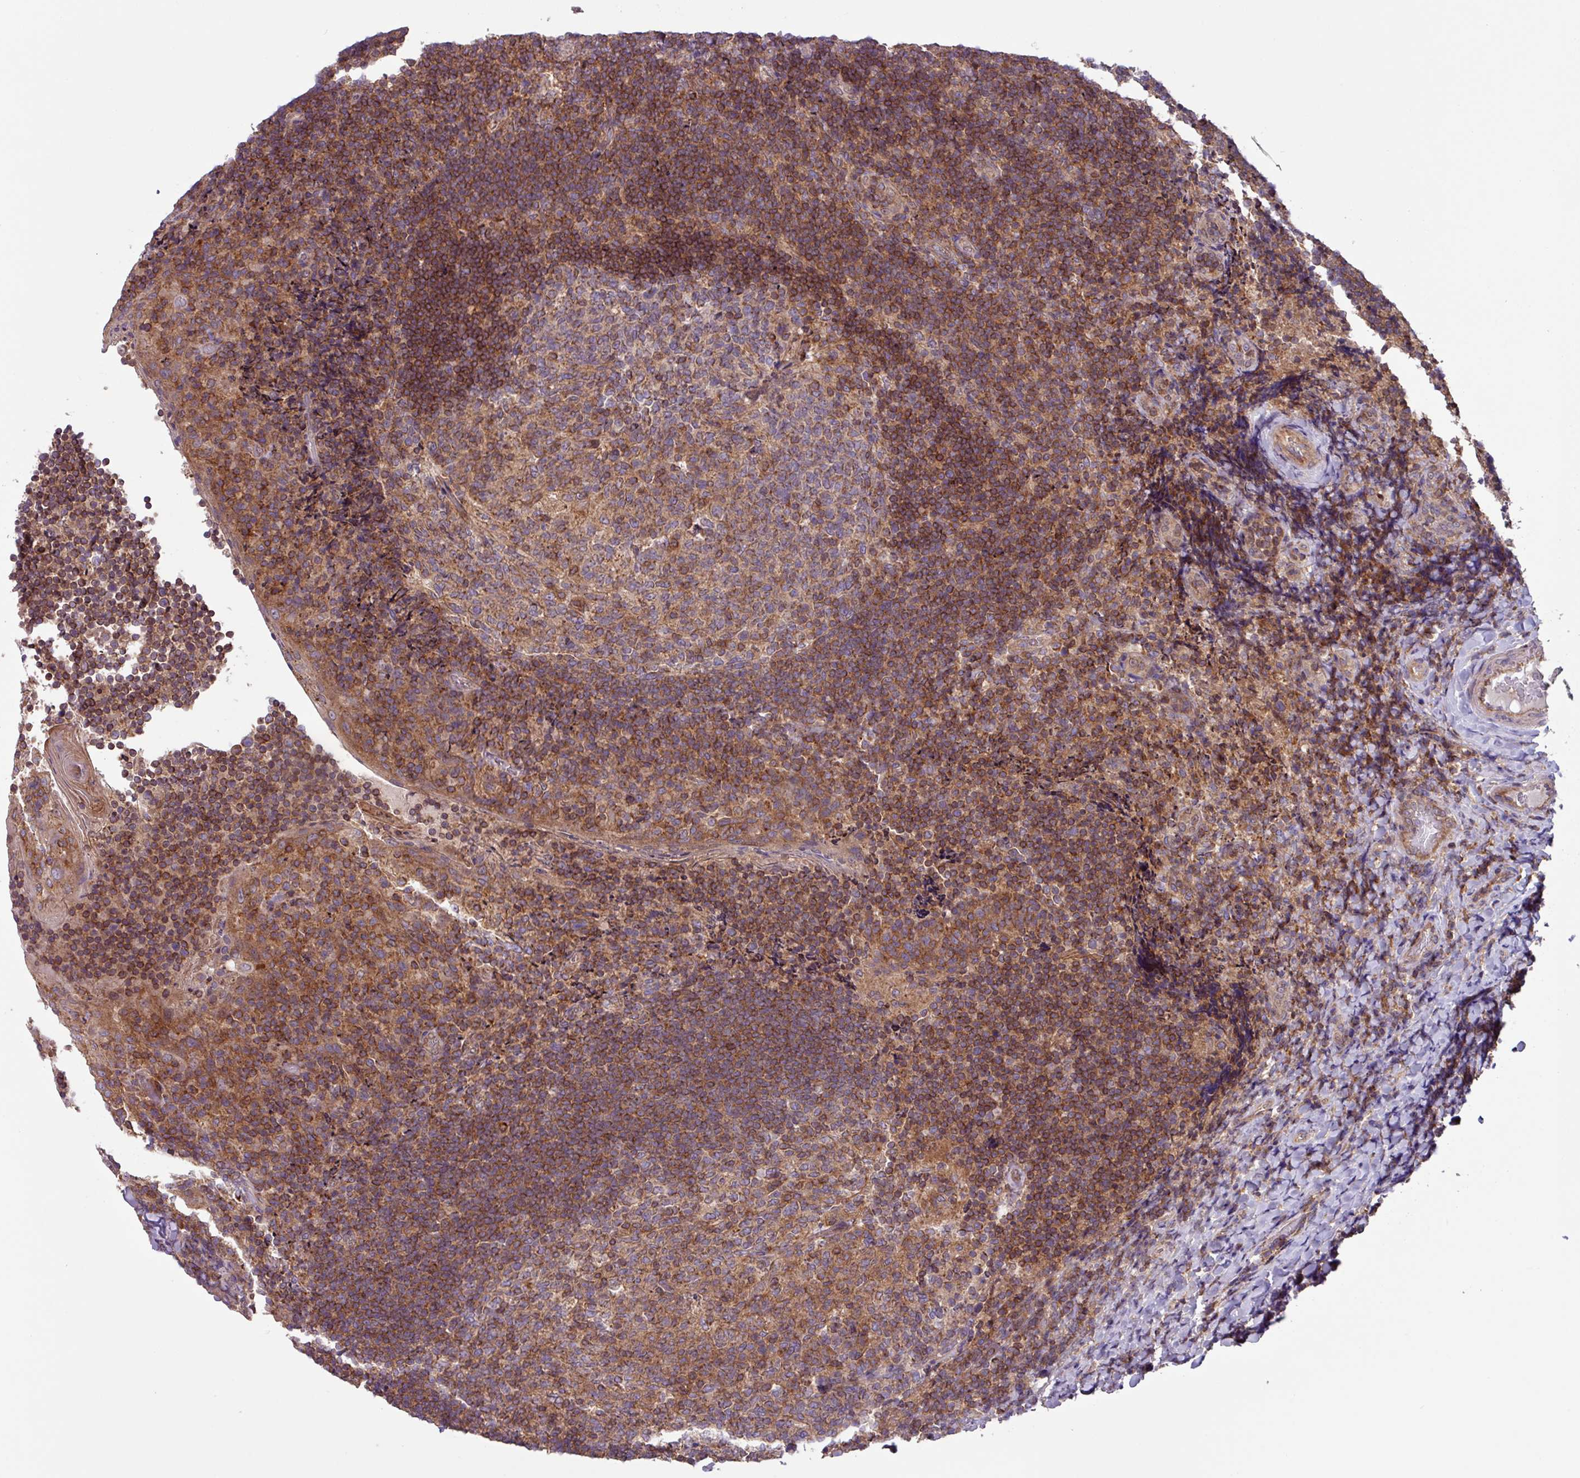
{"staining": {"intensity": "moderate", "quantity": ">75%", "location": "cytoplasmic/membranous"}, "tissue": "tonsil", "cell_type": "Germinal center cells", "image_type": "normal", "snomed": [{"axis": "morphology", "description": "Normal tissue, NOS"}, {"axis": "topography", "description": "Tonsil"}], "caption": "Protein expression analysis of normal human tonsil reveals moderate cytoplasmic/membranous positivity in about >75% of germinal center cells. Nuclei are stained in blue.", "gene": "PLEKHD1", "patient": {"sex": "female", "age": 10}}